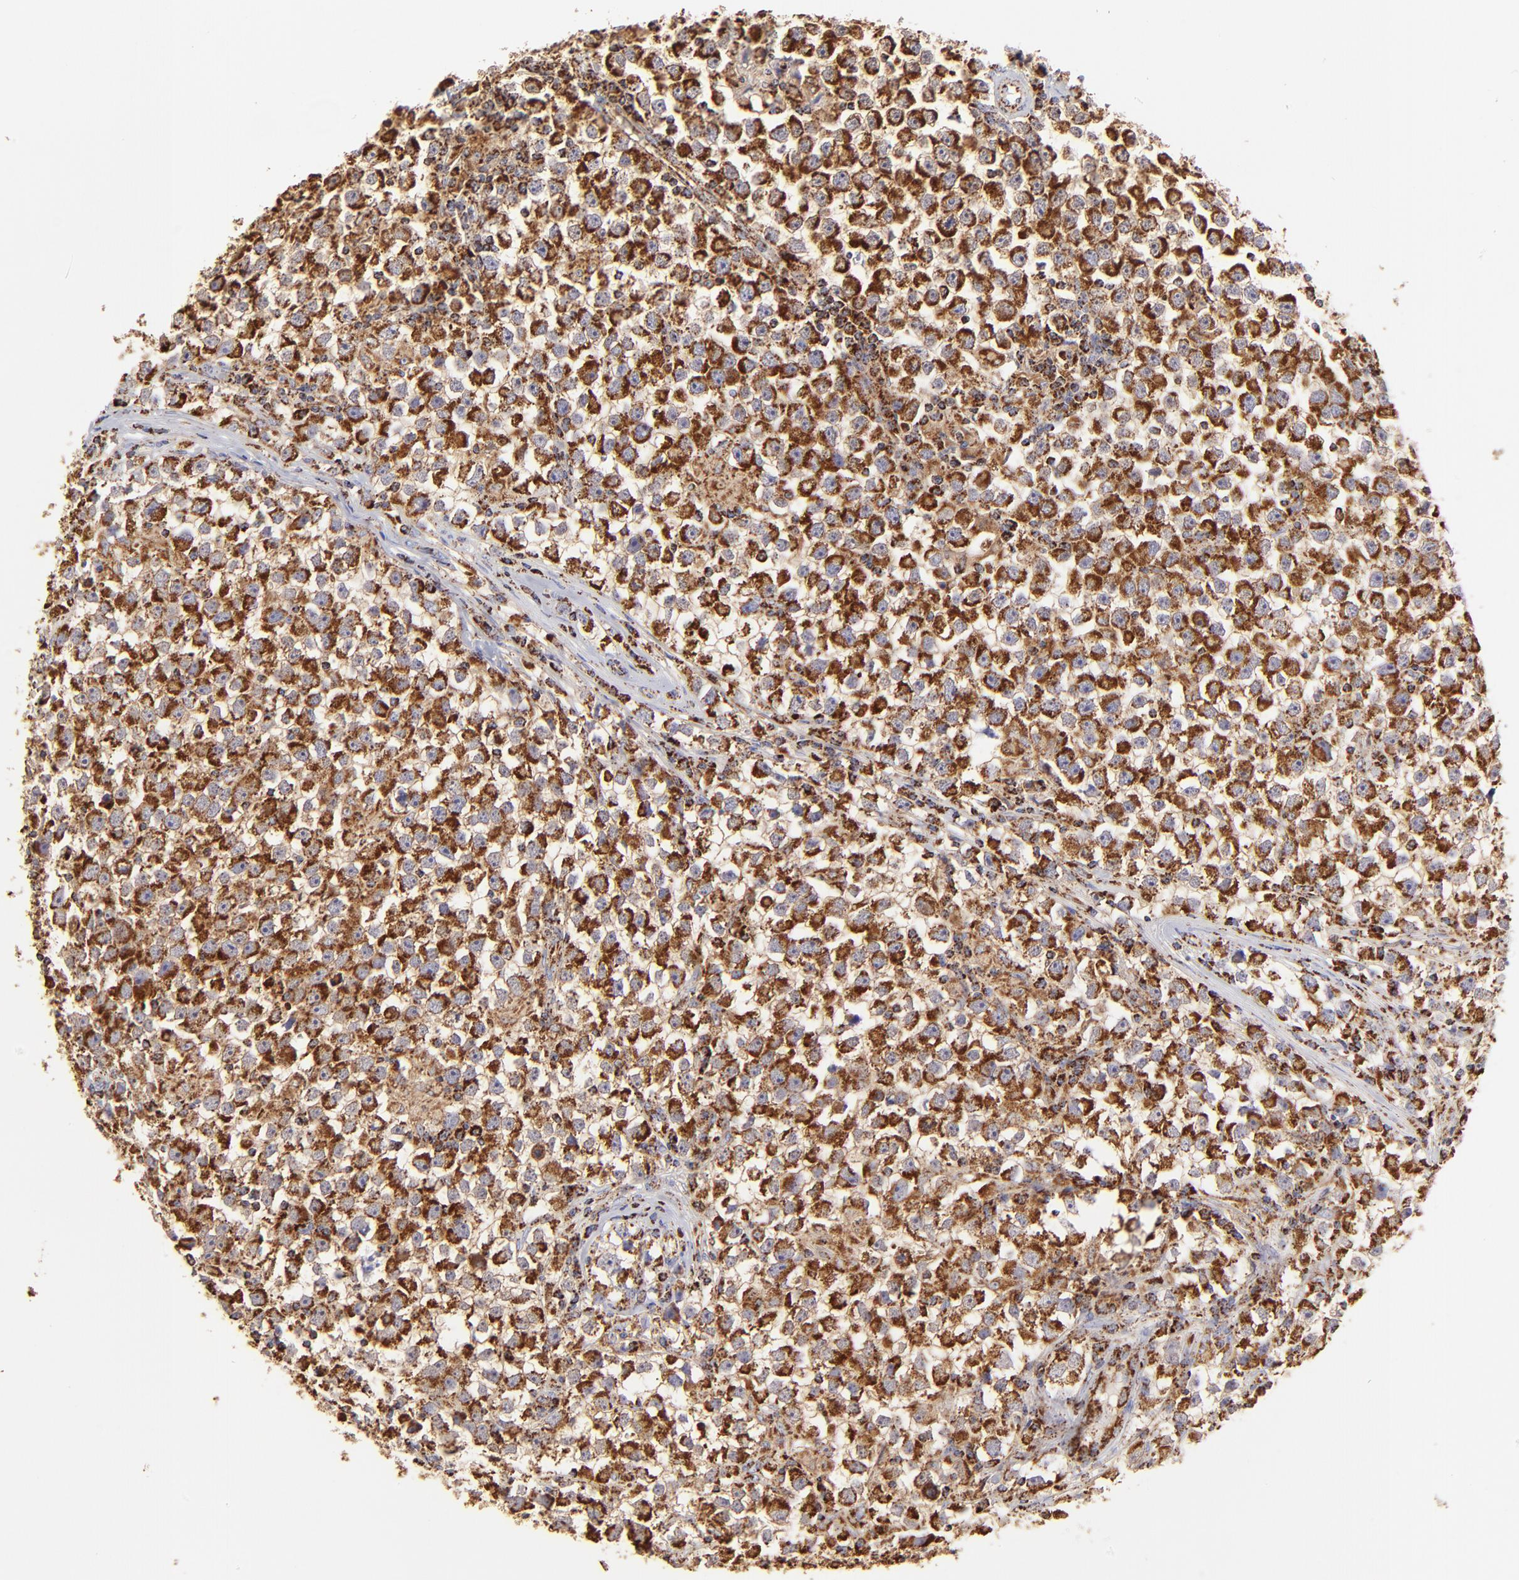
{"staining": {"intensity": "strong", "quantity": ">75%", "location": "cytoplasmic/membranous"}, "tissue": "testis cancer", "cell_type": "Tumor cells", "image_type": "cancer", "snomed": [{"axis": "morphology", "description": "Seminoma, NOS"}, {"axis": "topography", "description": "Testis"}], "caption": "Testis seminoma stained with a brown dye demonstrates strong cytoplasmic/membranous positive staining in about >75% of tumor cells.", "gene": "ECH1", "patient": {"sex": "male", "age": 33}}